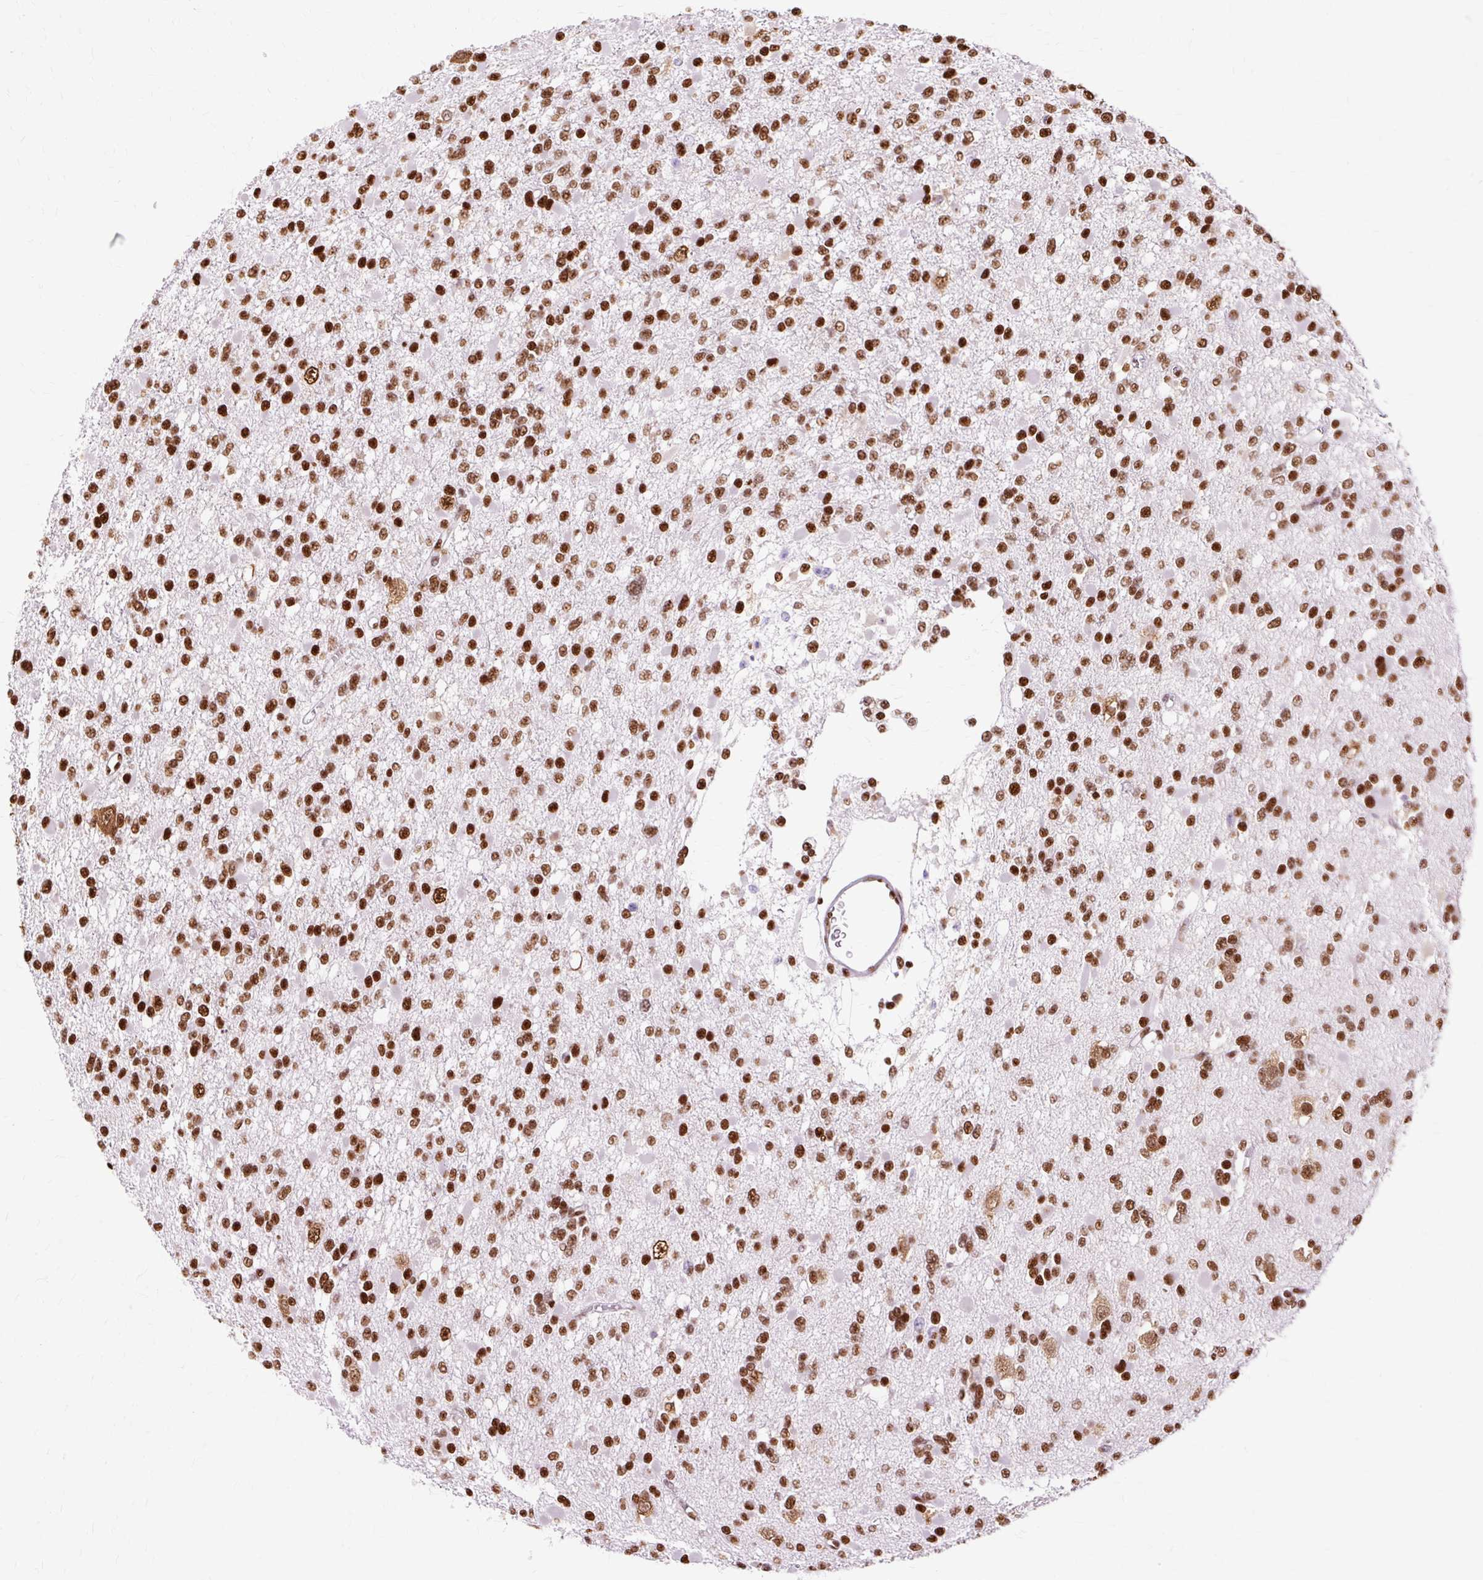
{"staining": {"intensity": "strong", "quantity": ">75%", "location": "nuclear"}, "tissue": "glioma", "cell_type": "Tumor cells", "image_type": "cancer", "snomed": [{"axis": "morphology", "description": "Glioma, malignant, Low grade"}, {"axis": "topography", "description": "Brain"}], "caption": "High-magnification brightfield microscopy of glioma stained with DAB (3,3'-diaminobenzidine) (brown) and counterstained with hematoxylin (blue). tumor cells exhibit strong nuclear expression is present in approximately>75% of cells.", "gene": "XRCC6", "patient": {"sex": "female", "age": 22}}